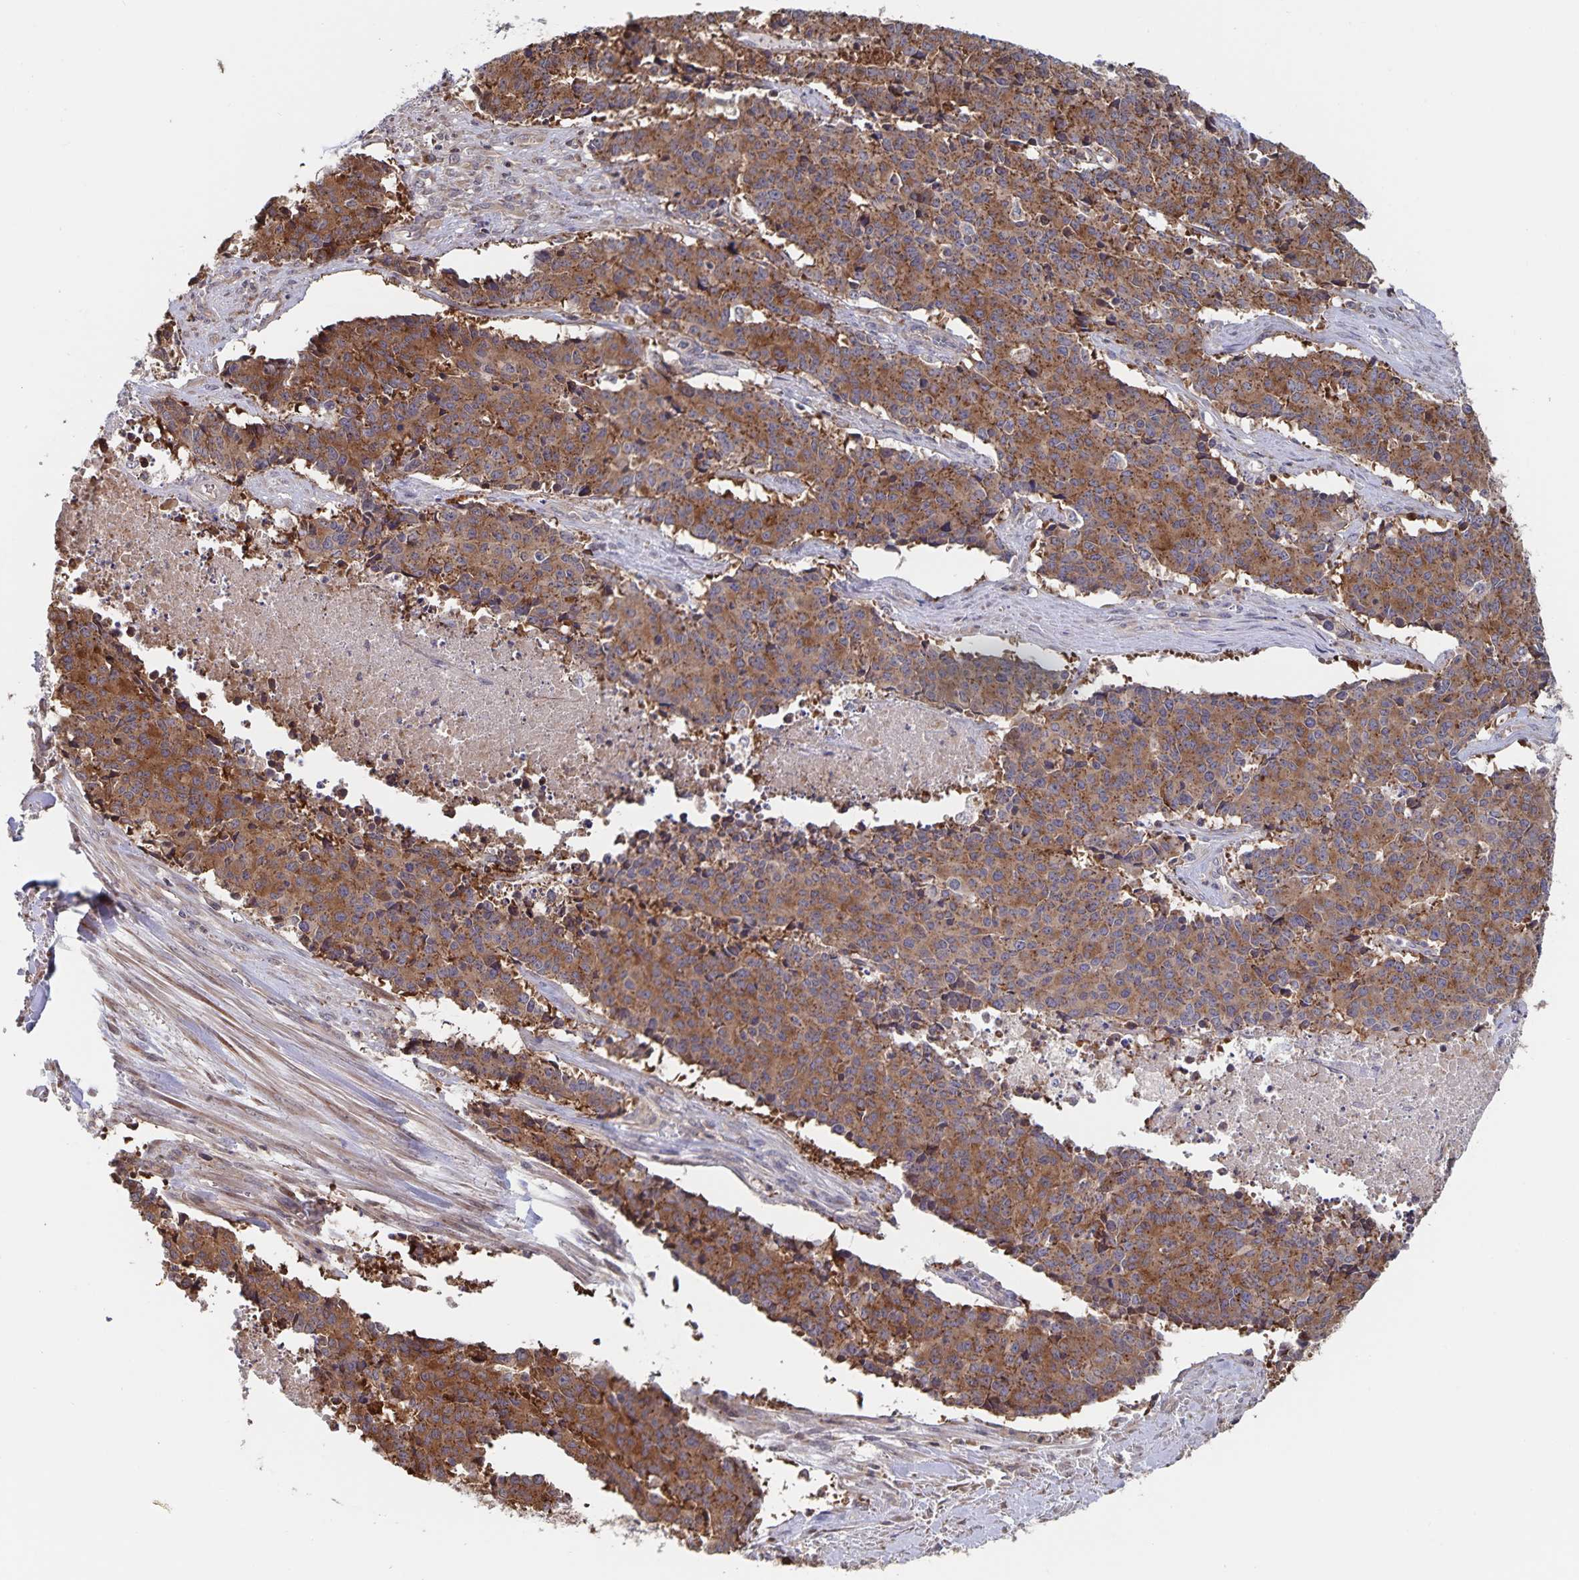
{"staining": {"intensity": "moderate", "quantity": ">75%", "location": "cytoplasmic/membranous"}, "tissue": "cervical cancer", "cell_type": "Tumor cells", "image_type": "cancer", "snomed": [{"axis": "morphology", "description": "Squamous cell carcinoma, NOS"}, {"axis": "topography", "description": "Cervix"}], "caption": "The immunohistochemical stain highlights moderate cytoplasmic/membranous positivity in tumor cells of cervical cancer tissue.", "gene": "ACACA", "patient": {"sex": "female", "age": 28}}